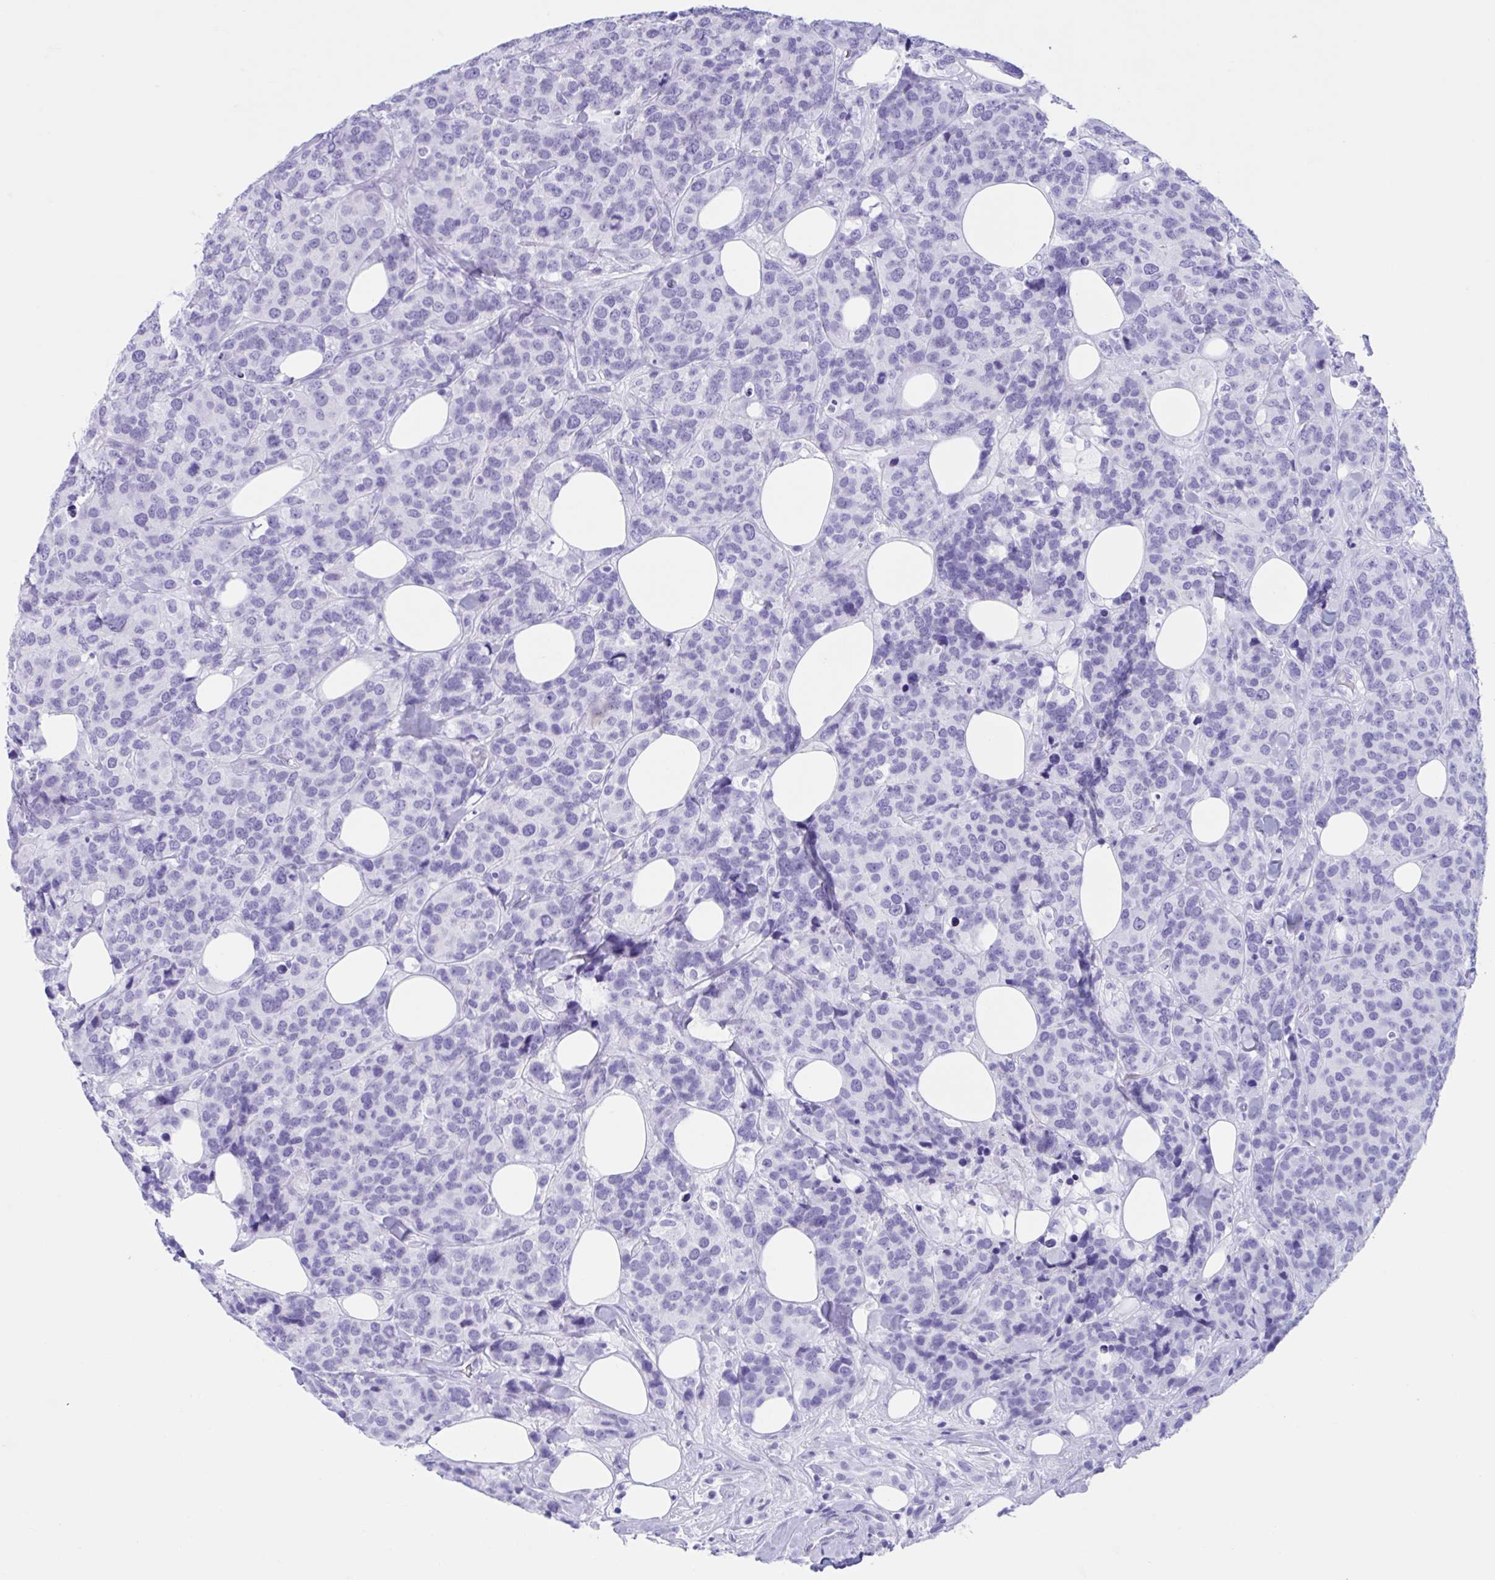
{"staining": {"intensity": "negative", "quantity": "none", "location": "none"}, "tissue": "breast cancer", "cell_type": "Tumor cells", "image_type": "cancer", "snomed": [{"axis": "morphology", "description": "Lobular carcinoma"}, {"axis": "topography", "description": "Breast"}], "caption": "The immunohistochemistry (IHC) micrograph has no significant expression in tumor cells of lobular carcinoma (breast) tissue. (Stains: DAB (3,3'-diaminobenzidine) immunohistochemistry with hematoxylin counter stain, Microscopy: brightfield microscopy at high magnification).", "gene": "TMEM35A", "patient": {"sex": "female", "age": 59}}